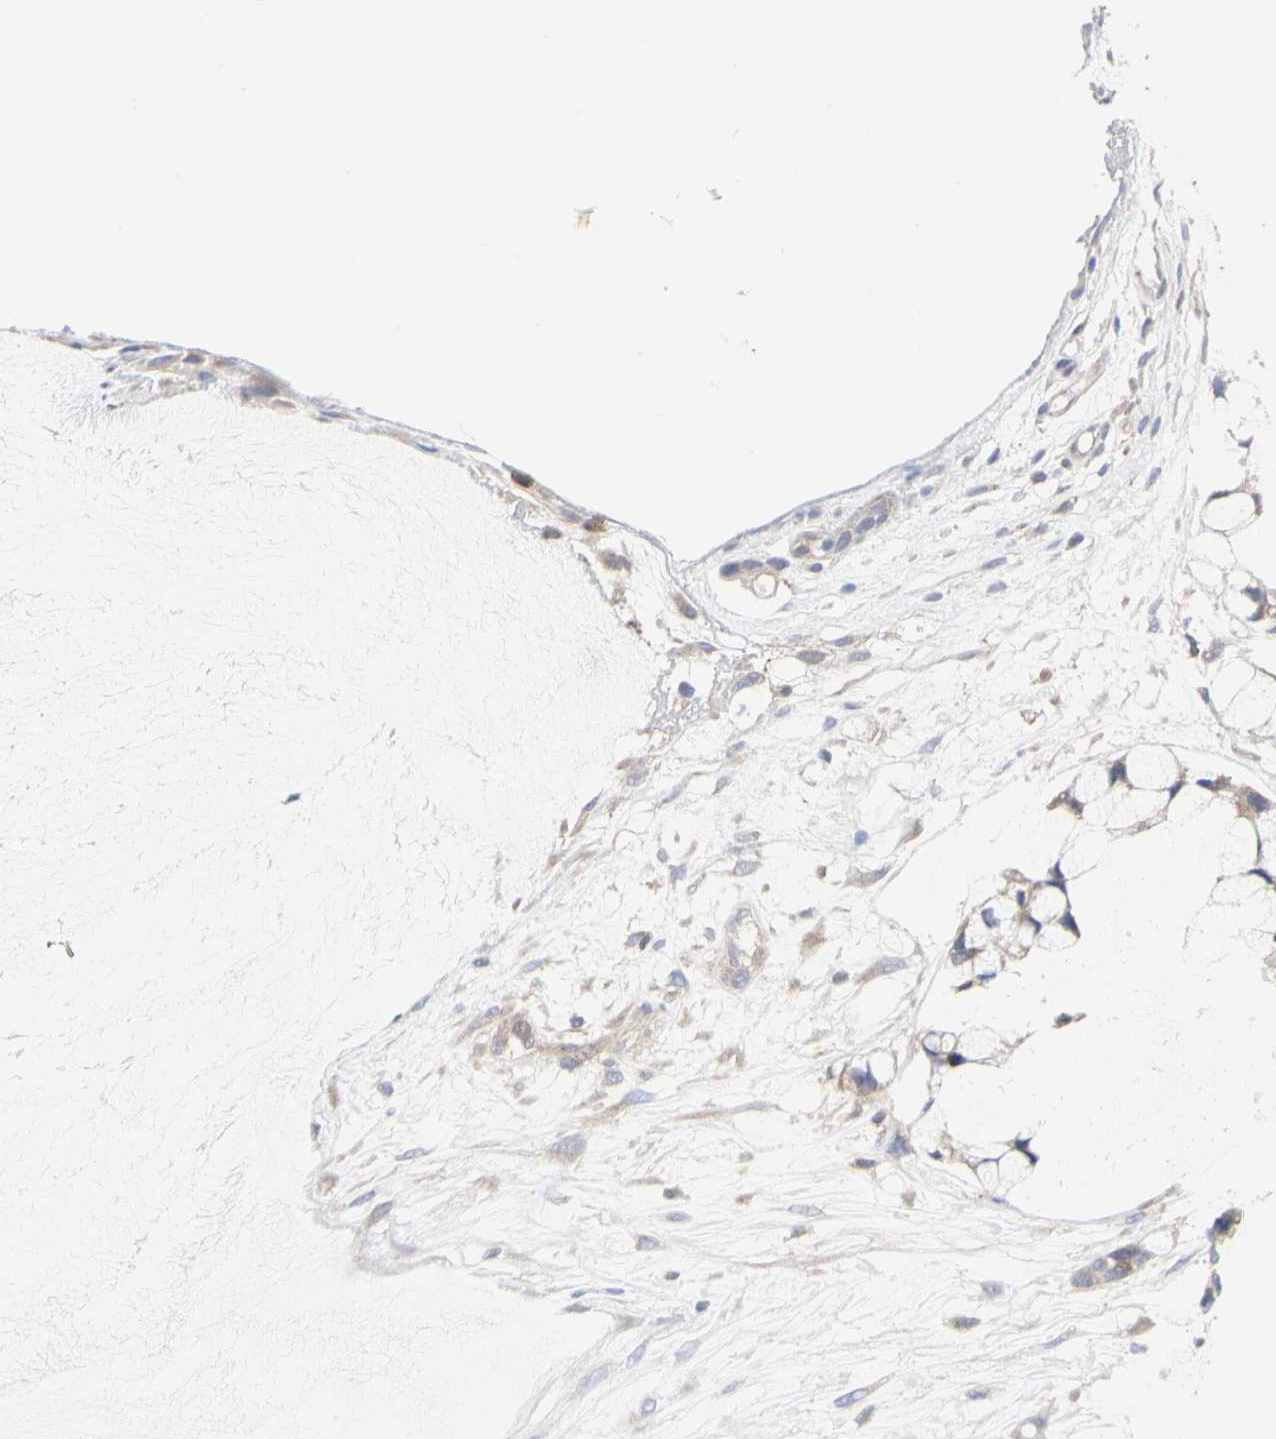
{"staining": {"intensity": "weak", "quantity": ">75%", "location": "cytoplasmic/membranous"}, "tissue": "ovarian cancer", "cell_type": "Tumor cells", "image_type": "cancer", "snomed": [{"axis": "morphology", "description": "Cystadenocarcinoma, mucinous, NOS"}, {"axis": "topography", "description": "Ovary"}], "caption": "This histopathology image shows immunohistochemistry (IHC) staining of human ovarian cancer (mucinous cystadenocarcinoma), with low weak cytoplasmic/membranous positivity in about >75% of tumor cells.", "gene": "C3orf52", "patient": {"sex": "female", "age": 39}}